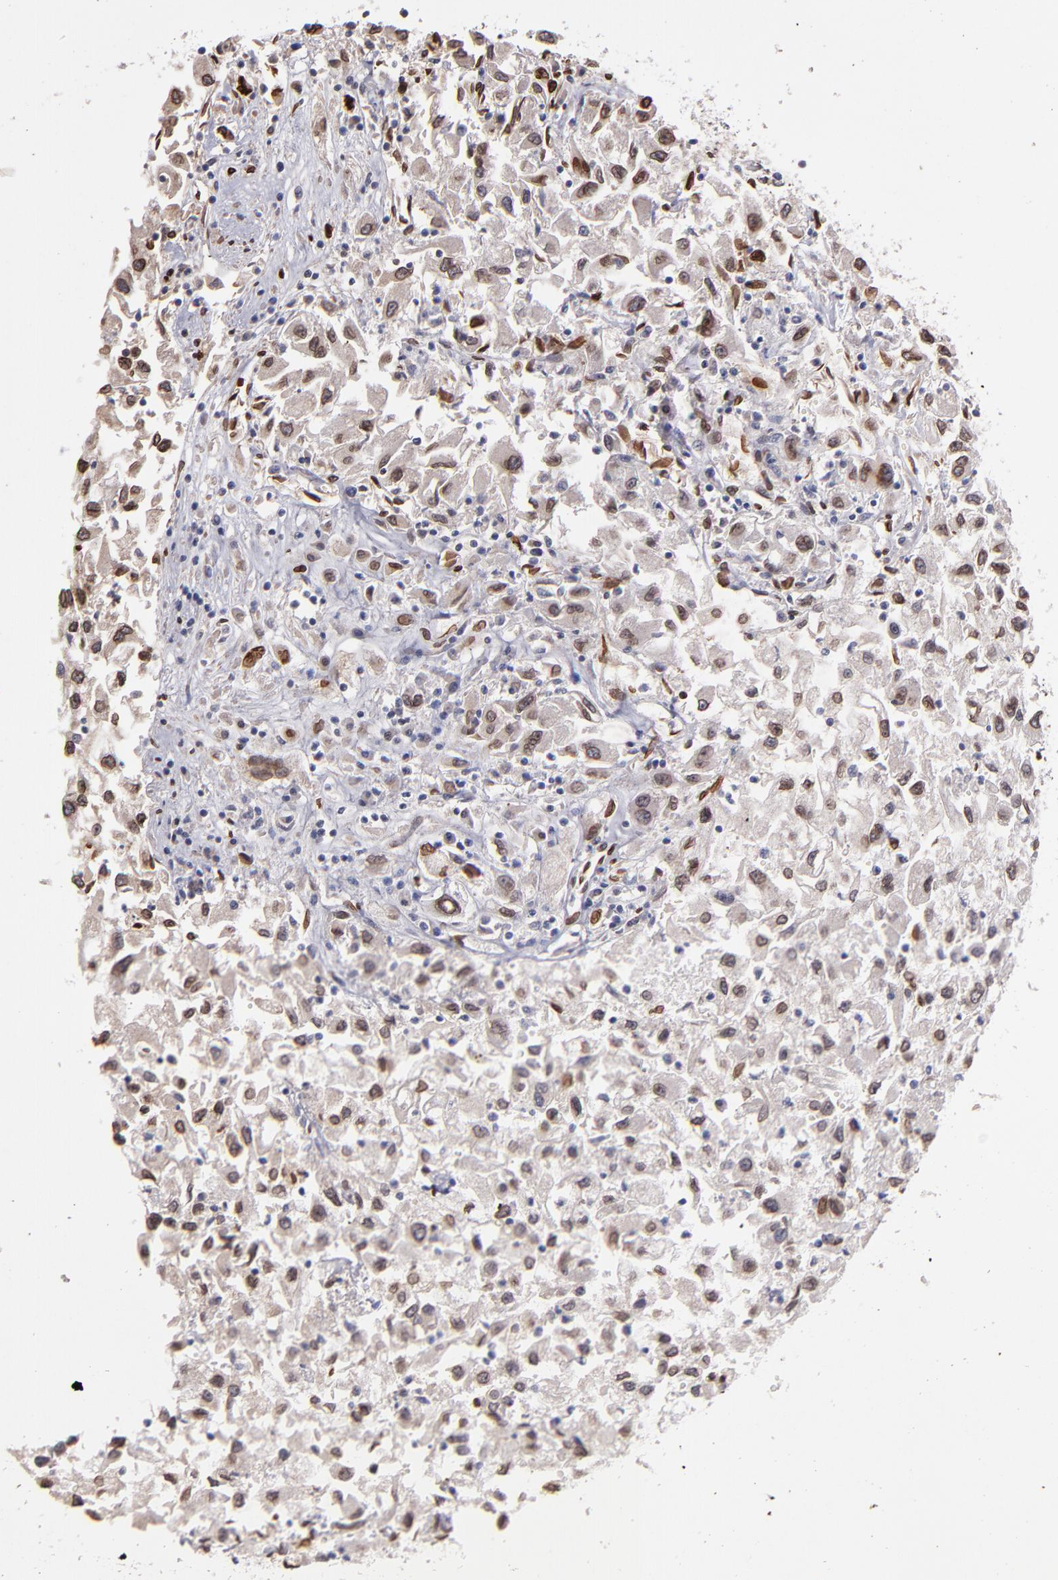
{"staining": {"intensity": "weak", "quantity": ">75%", "location": "cytoplasmic/membranous,nuclear"}, "tissue": "renal cancer", "cell_type": "Tumor cells", "image_type": "cancer", "snomed": [{"axis": "morphology", "description": "Adenocarcinoma, NOS"}, {"axis": "topography", "description": "Kidney"}], "caption": "There is low levels of weak cytoplasmic/membranous and nuclear expression in tumor cells of adenocarcinoma (renal), as demonstrated by immunohistochemical staining (brown color).", "gene": "PUM3", "patient": {"sex": "male", "age": 59}}